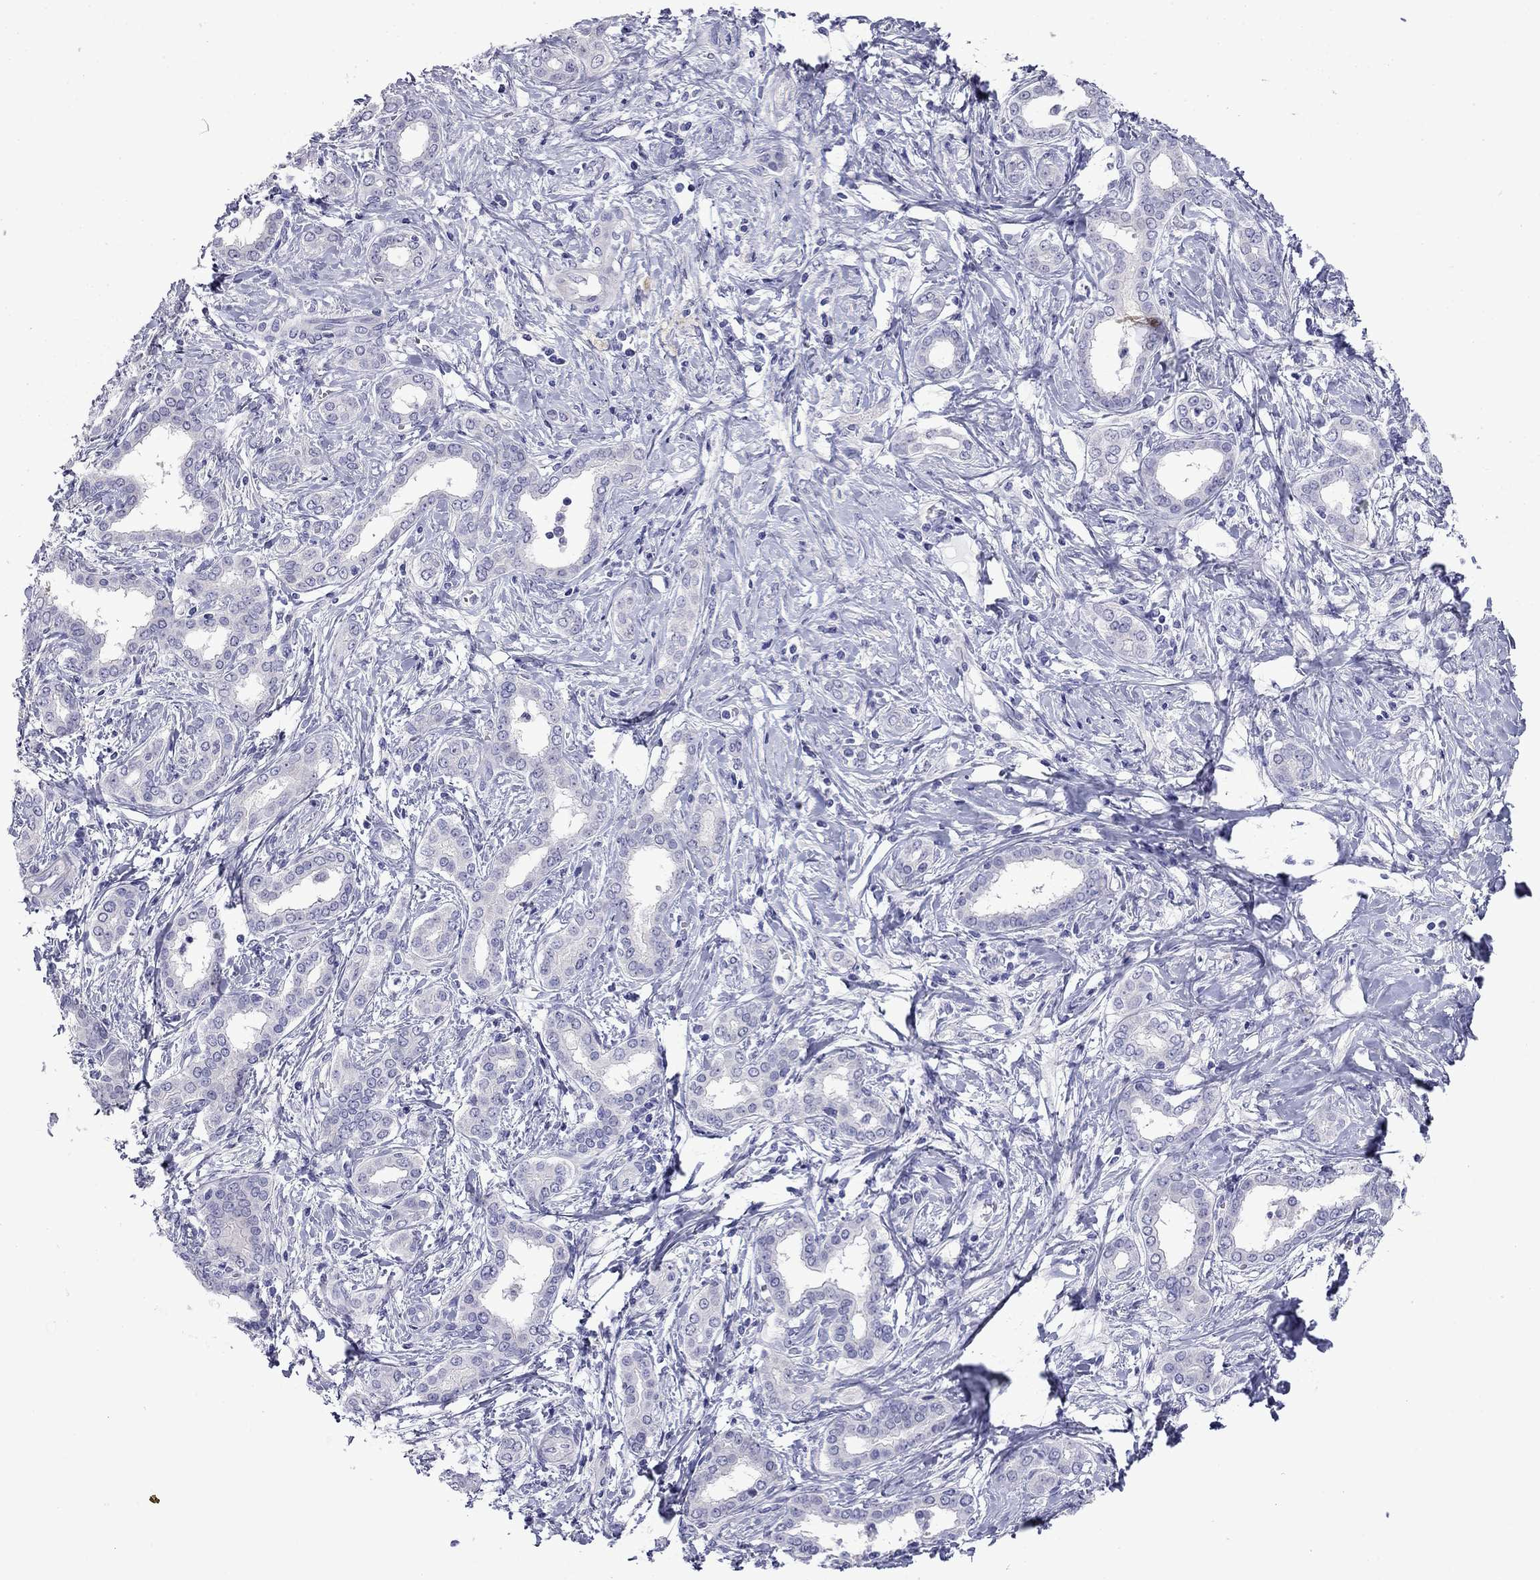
{"staining": {"intensity": "negative", "quantity": "none", "location": "none"}, "tissue": "liver cancer", "cell_type": "Tumor cells", "image_type": "cancer", "snomed": [{"axis": "morphology", "description": "Cholangiocarcinoma"}, {"axis": "topography", "description": "Liver"}], "caption": "Histopathology image shows no significant protein staining in tumor cells of cholangiocarcinoma (liver). (DAB IHC with hematoxylin counter stain).", "gene": "MYO15A", "patient": {"sex": "female", "age": 47}}